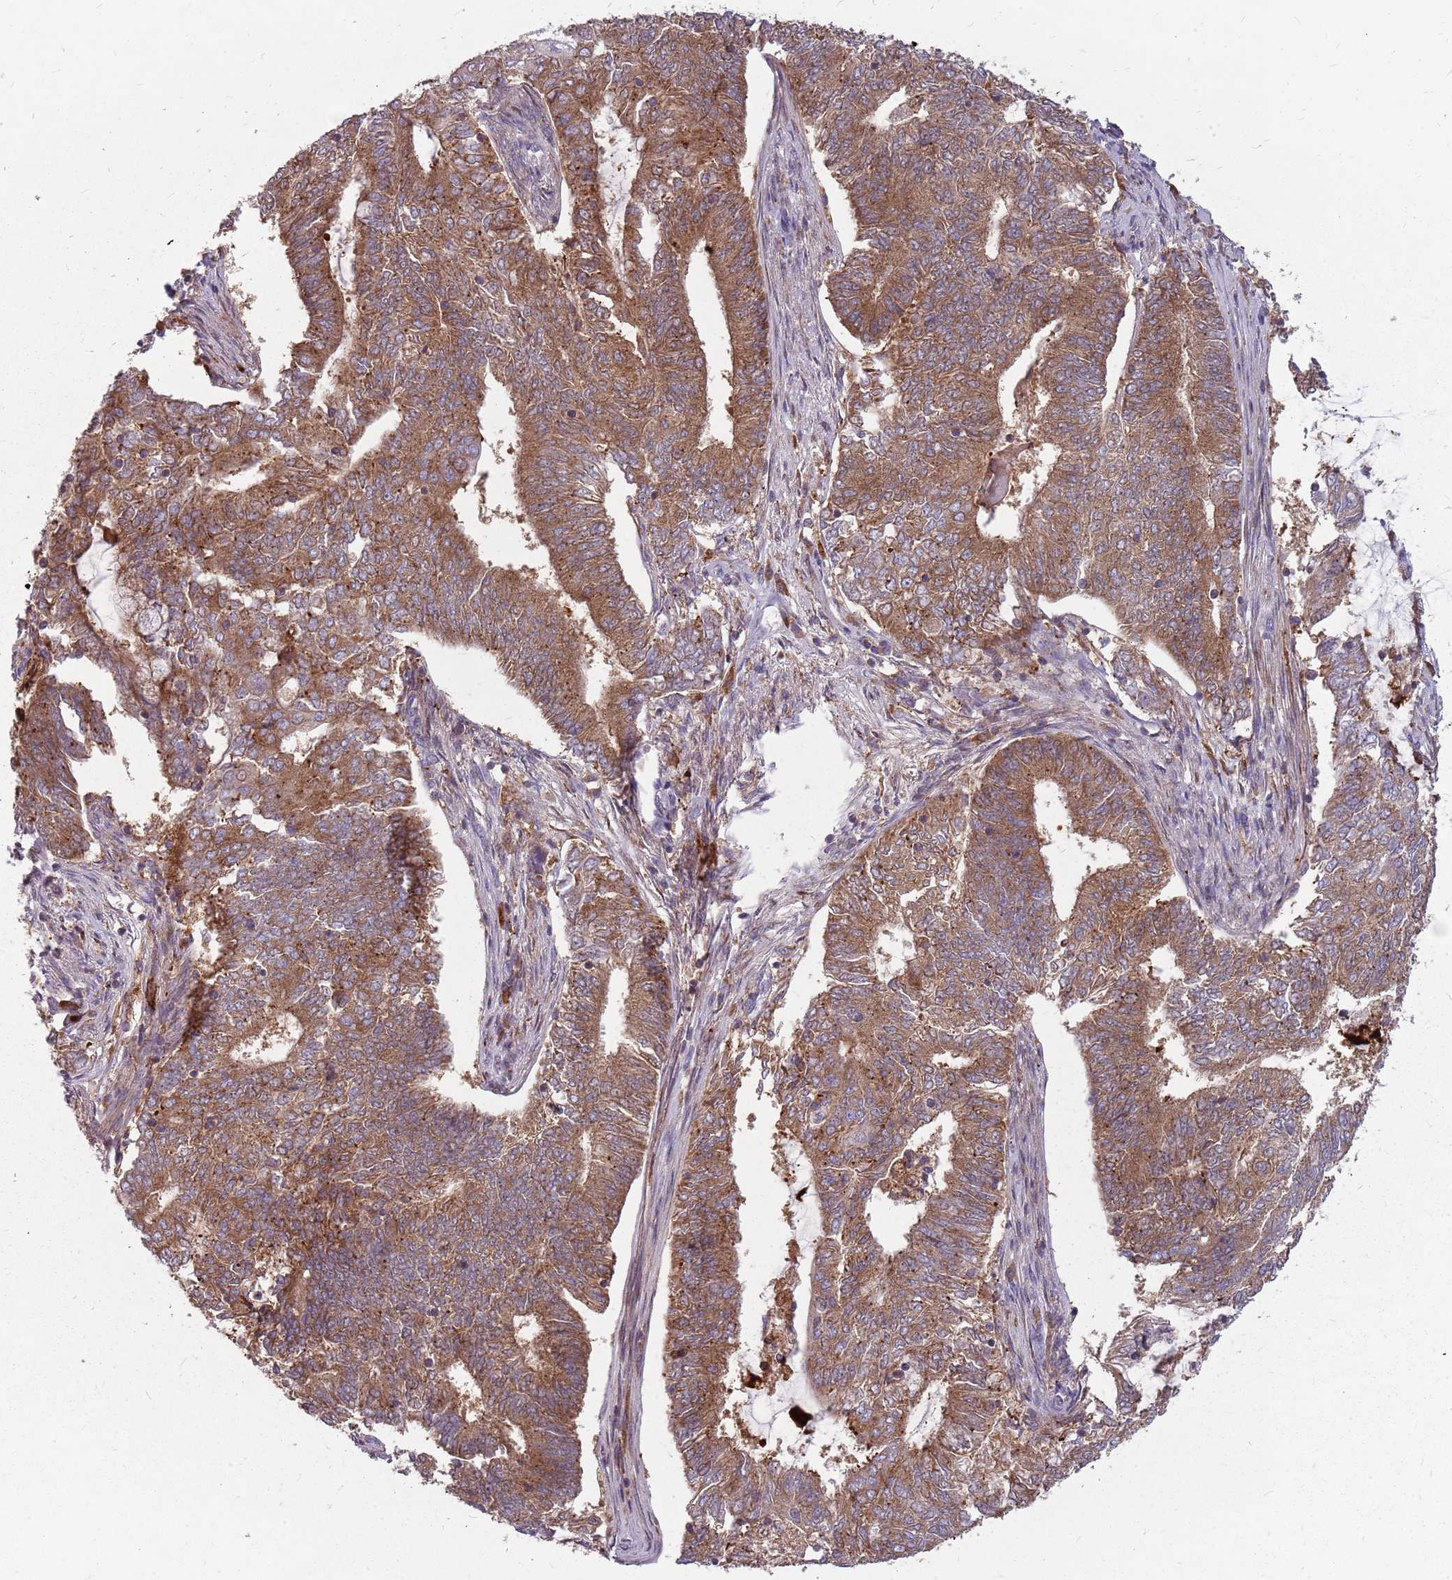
{"staining": {"intensity": "moderate", "quantity": ">75%", "location": "cytoplasmic/membranous"}, "tissue": "endometrial cancer", "cell_type": "Tumor cells", "image_type": "cancer", "snomed": [{"axis": "morphology", "description": "Adenocarcinoma, NOS"}, {"axis": "topography", "description": "Endometrium"}], "caption": "Immunohistochemistry (IHC) micrograph of neoplastic tissue: adenocarcinoma (endometrial) stained using IHC shows medium levels of moderate protein expression localized specifically in the cytoplasmic/membranous of tumor cells, appearing as a cytoplasmic/membranous brown color.", "gene": "NME4", "patient": {"sex": "female", "age": 62}}